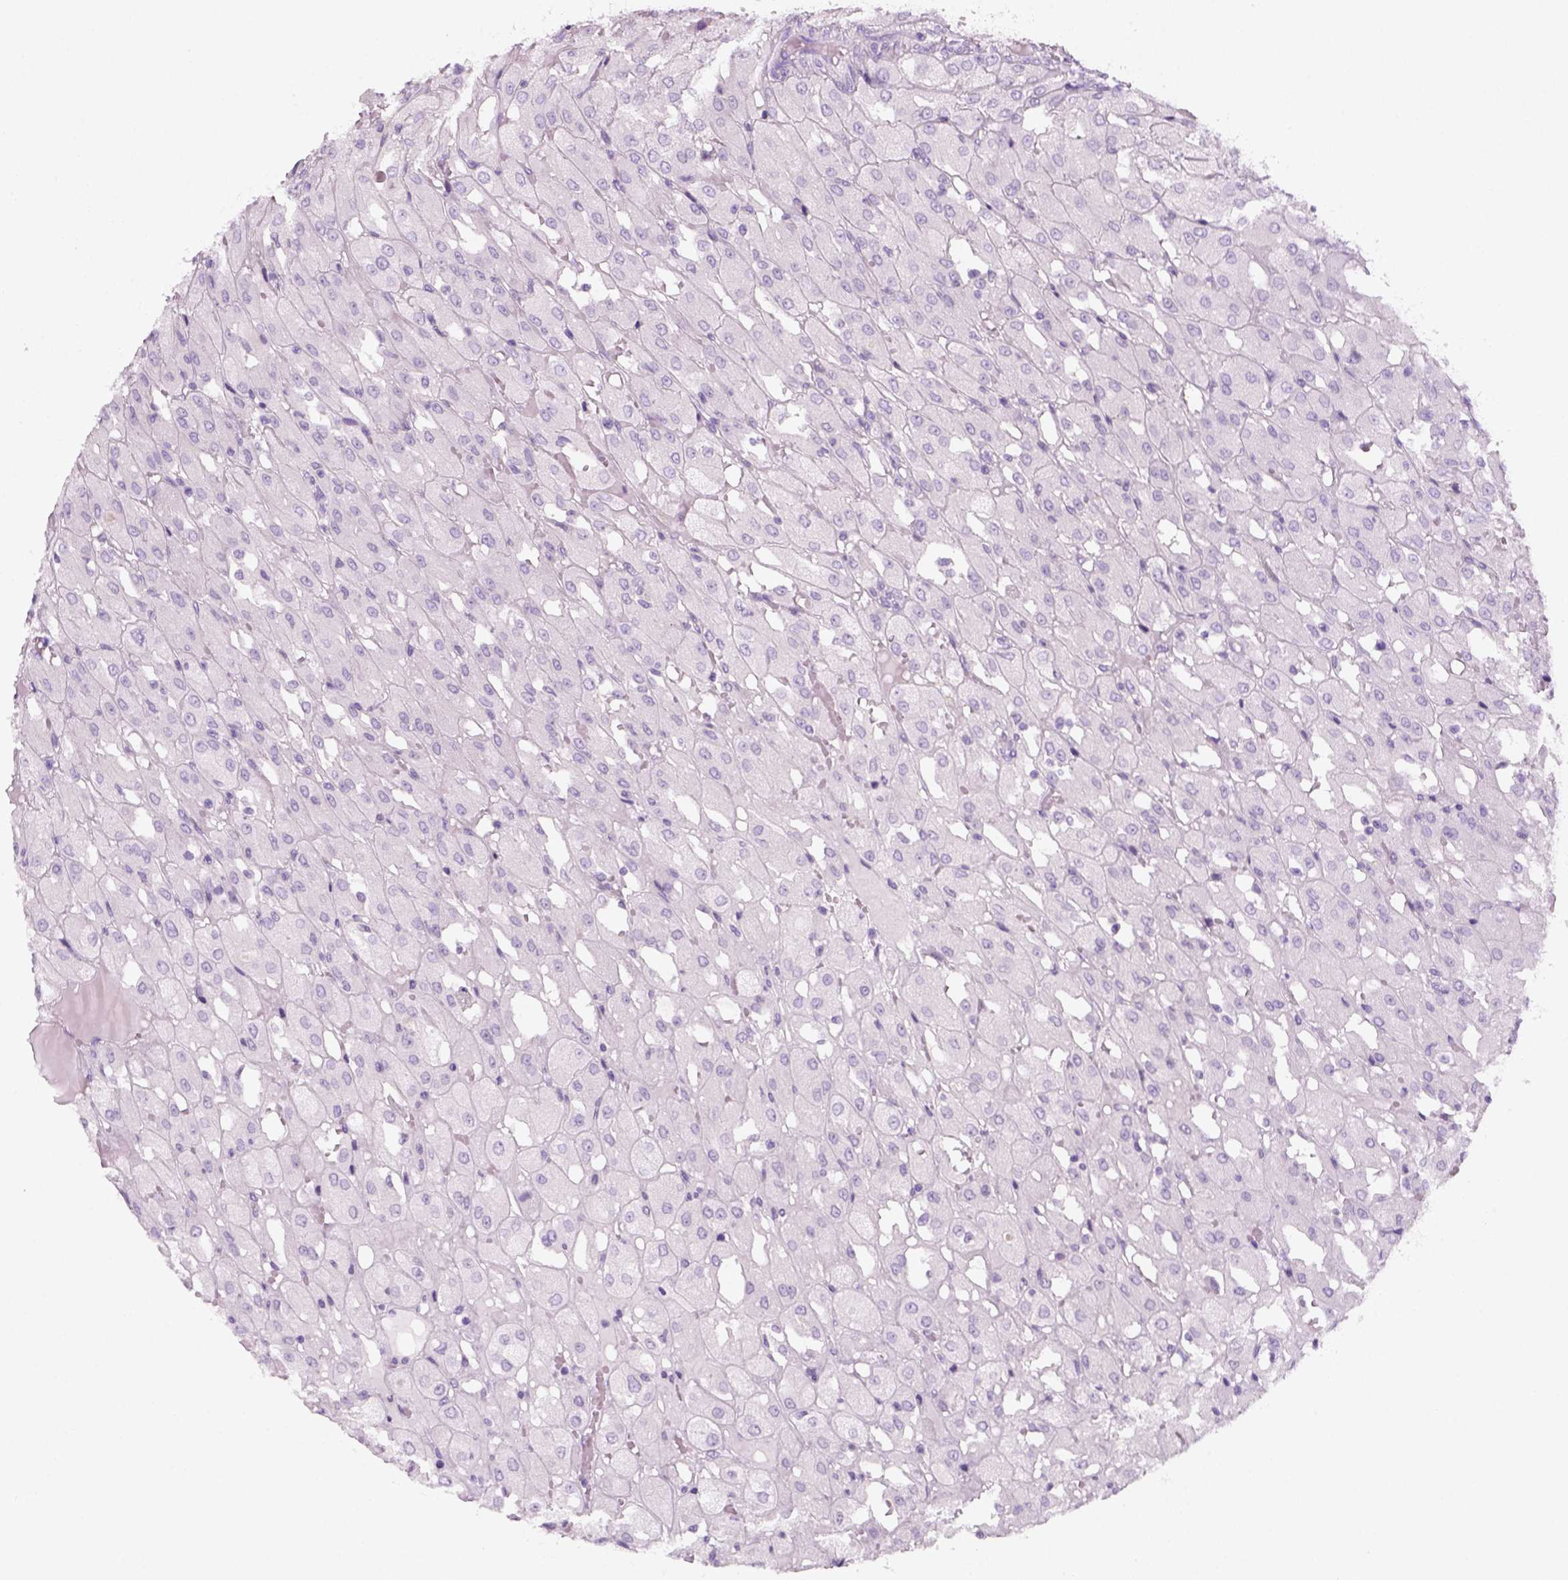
{"staining": {"intensity": "negative", "quantity": "none", "location": "none"}, "tissue": "renal cancer", "cell_type": "Tumor cells", "image_type": "cancer", "snomed": [{"axis": "morphology", "description": "Adenocarcinoma, NOS"}, {"axis": "topography", "description": "Kidney"}], "caption": "Renal cancer (adenocarcinoma) stained for a protein using IHC reveals no staining tumor cells.", "gene": "KRTAP11-1", "patient": {"sex": "male", "age": 72}}